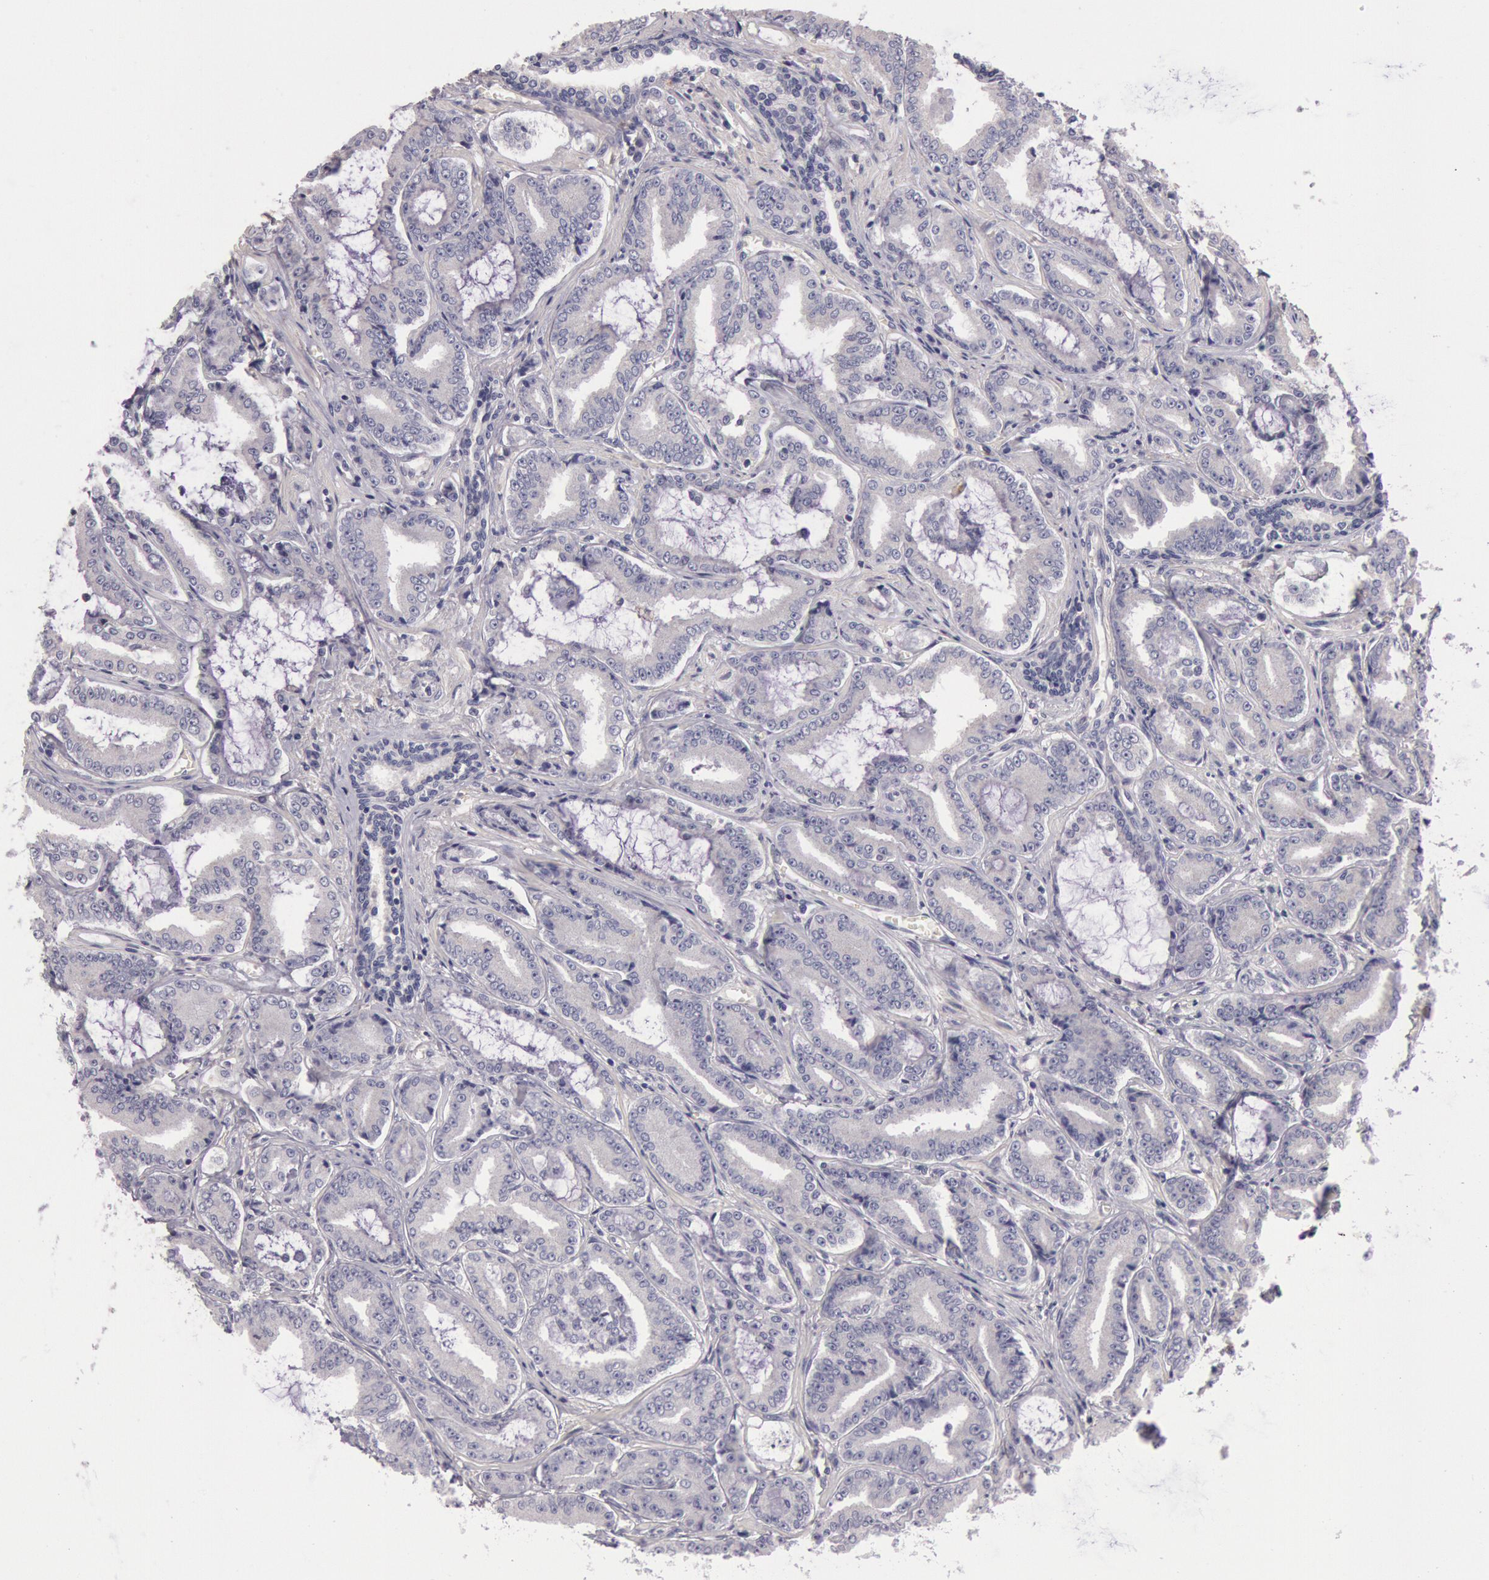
{"staining": {"intensity": "negative", "quantity": "none", "location": "none"}, "tissue": "prostate cancer", "cell_type": "Tumor cells", "image_type": "cancer", "snomed": [{"axis": "morphology", "description": "Adenocarcinoma, Low grade"}, {"axis": "topography", "description": "Prostate"}], "caption": "This is an IHC photomicrograph of human low-grade adenocarcinoma (prostate). There is no positivity in tumor cells.", "gene": "TRIB2", "patient": {"sex": "male", "age": 65}}